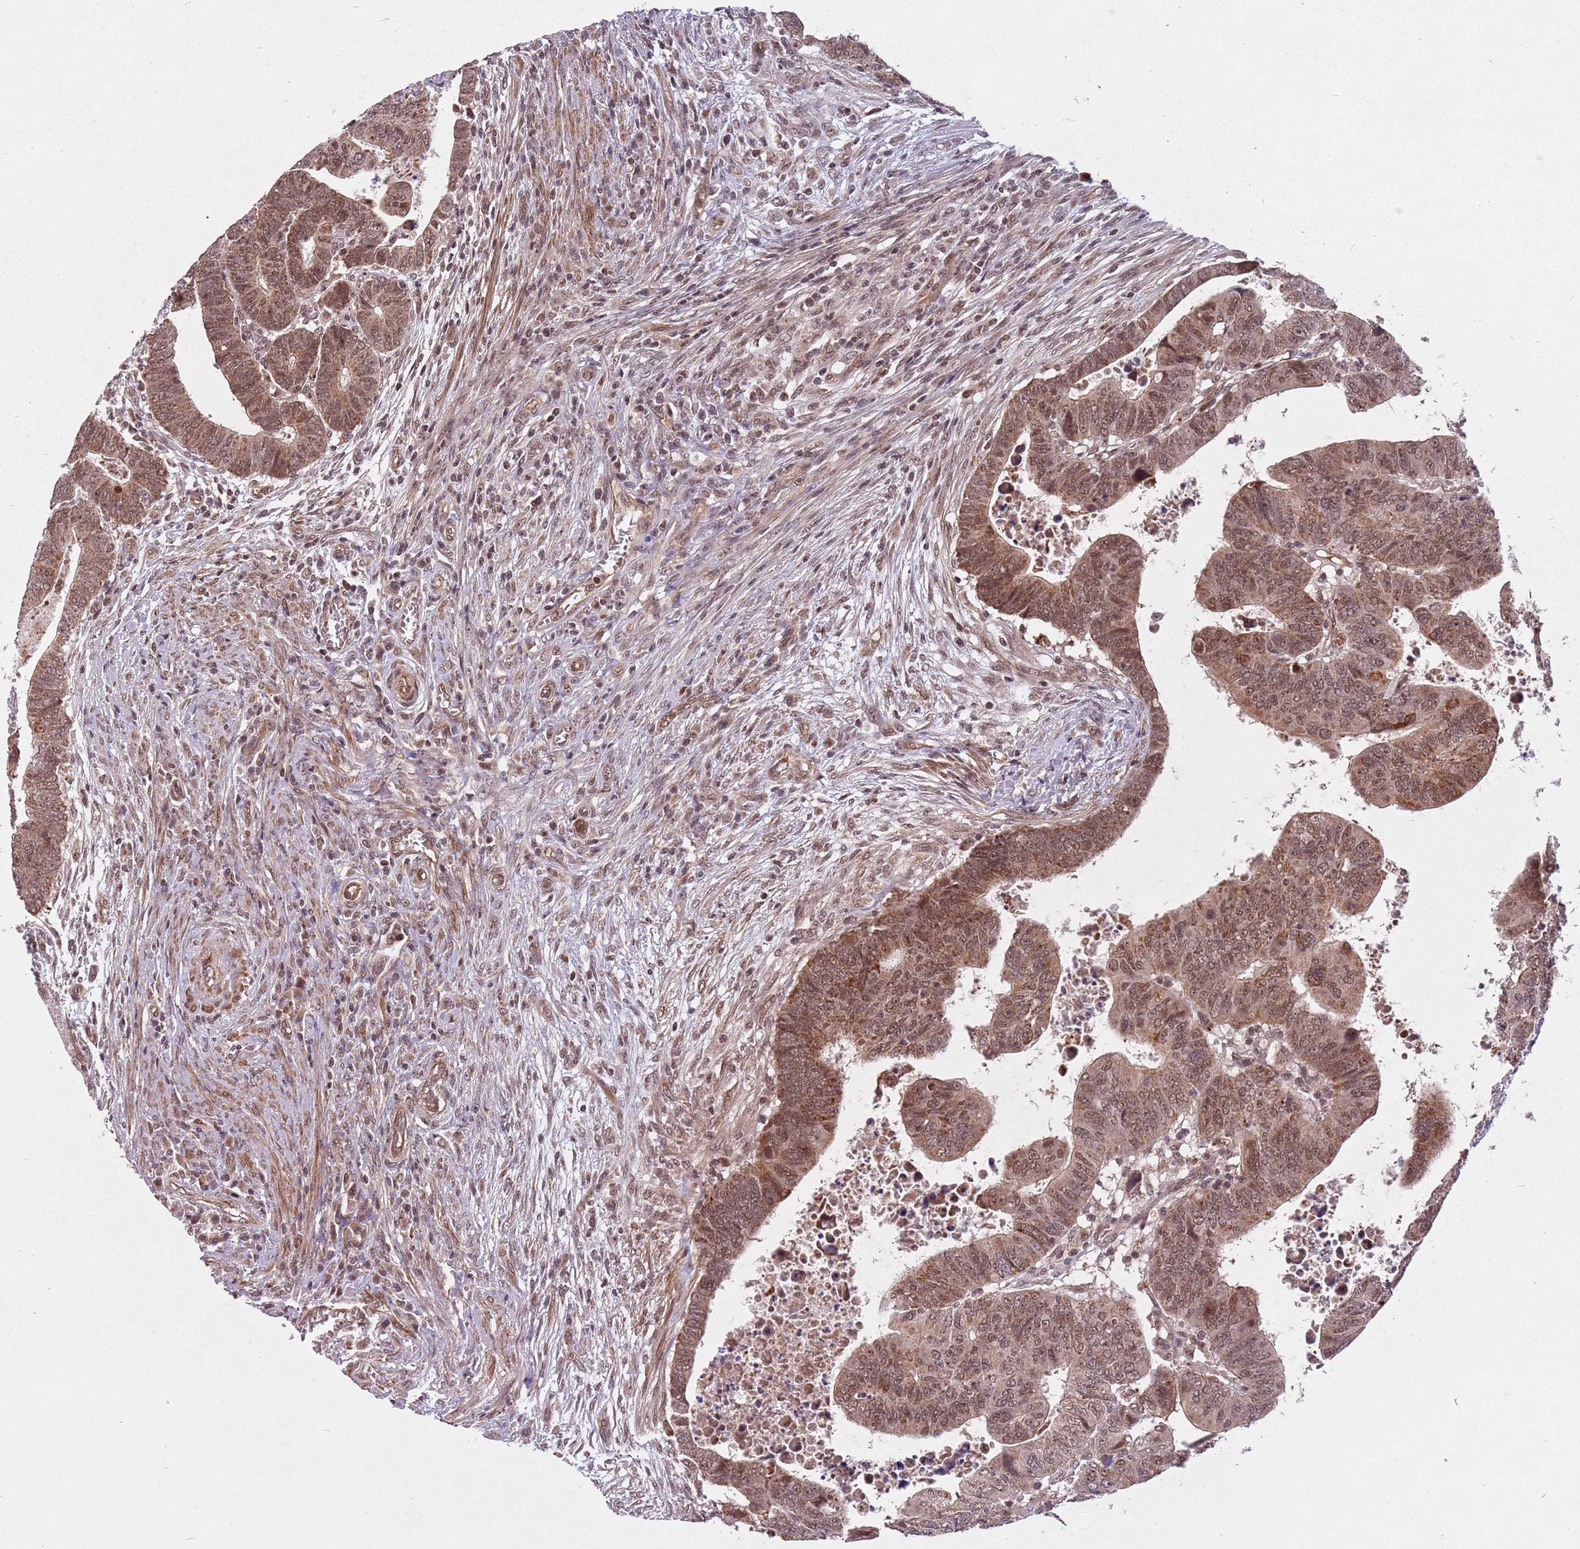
{"staining": {"intensity": "moderate", "quantity": ">75%", "location": "cytoplasmic/membranous,nuclear"}, "tissue": "colorectal cancer", "cell_type": "Tumor cells", "image_type": "cancer", "snomed": [{"axis": "morphology", "description": "Normal tissue, NOS"}, {"axis": "morphology", "description": "Adenocarcinoma, NOS"}, {"axis": "topography", "description": "Rectum"}], "caption": "The immunohistochemical stain highlights moderate cytoplasmic/membranous and nuclear expression in tumor cells of colorectal cancer tissue. The protein is stained brown, and the nuclei are stained in blue (DAB IHC with brightfield microscopy, high magnification).", "gene": "SUDS3", "patient": {"sex": "female", "age": 65}}